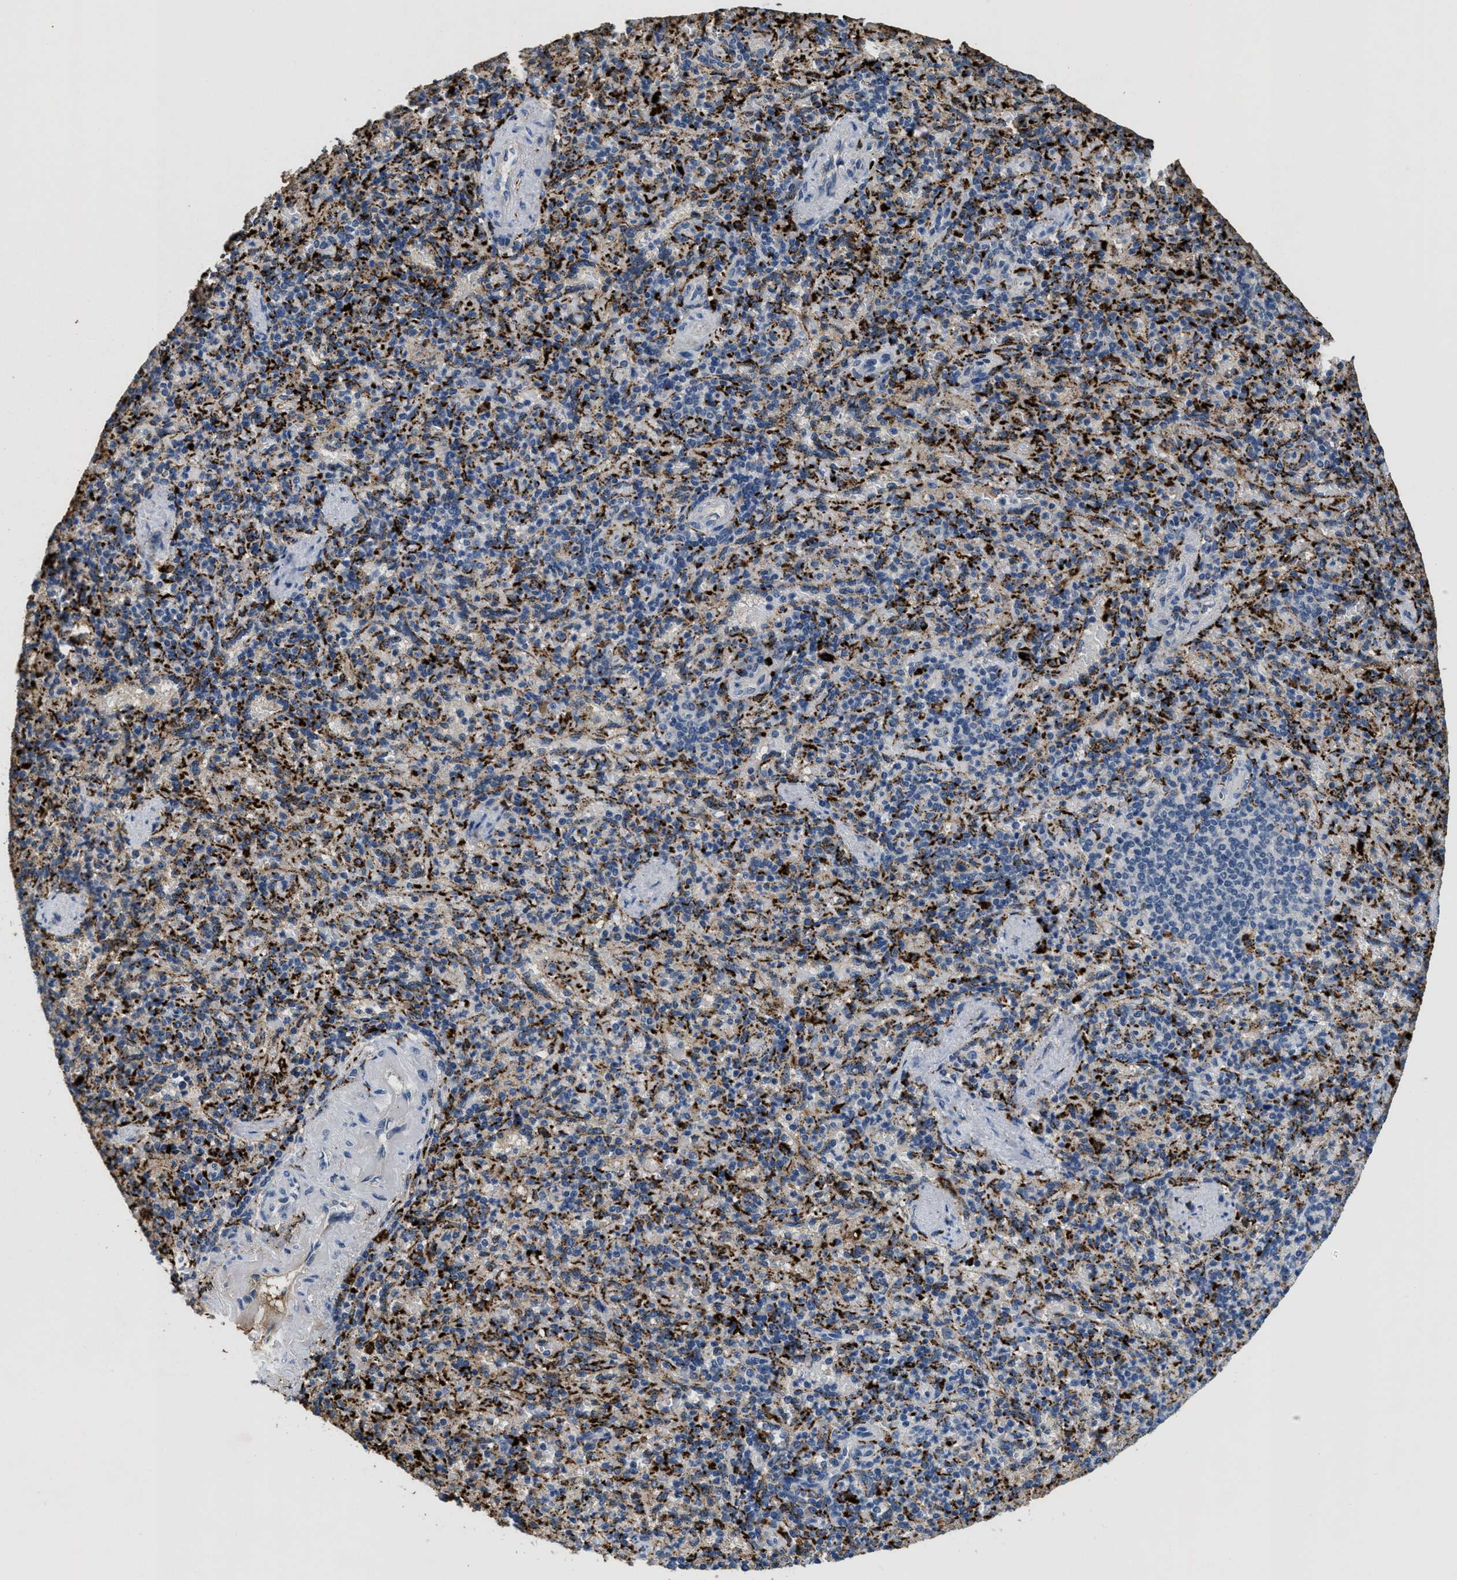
{"staining": {"intensity": "strong", "quantity": "25%-75%", "location": "cytoplasmic/membranous"}, "tissue": "spleen", "cell_type": "Cells in red pulp", "image_type": "normal", "snomed": [{"axis": "morphology", "description": "Normal tissue, NOS"}, {"axis": "topography", "description": "Spleen"}], "caption": "Immunohistochemistry micrograph of normal spleen: human spleen stained using IHC displays high levels of strong protein expression localized specifically in the cytoplasmic/membranous of cells in red pulp, appearing as a cytoplasmic/membranous brown color.", "gene": "BMPR2", "patient": {"sex": "female", "age": 74}}